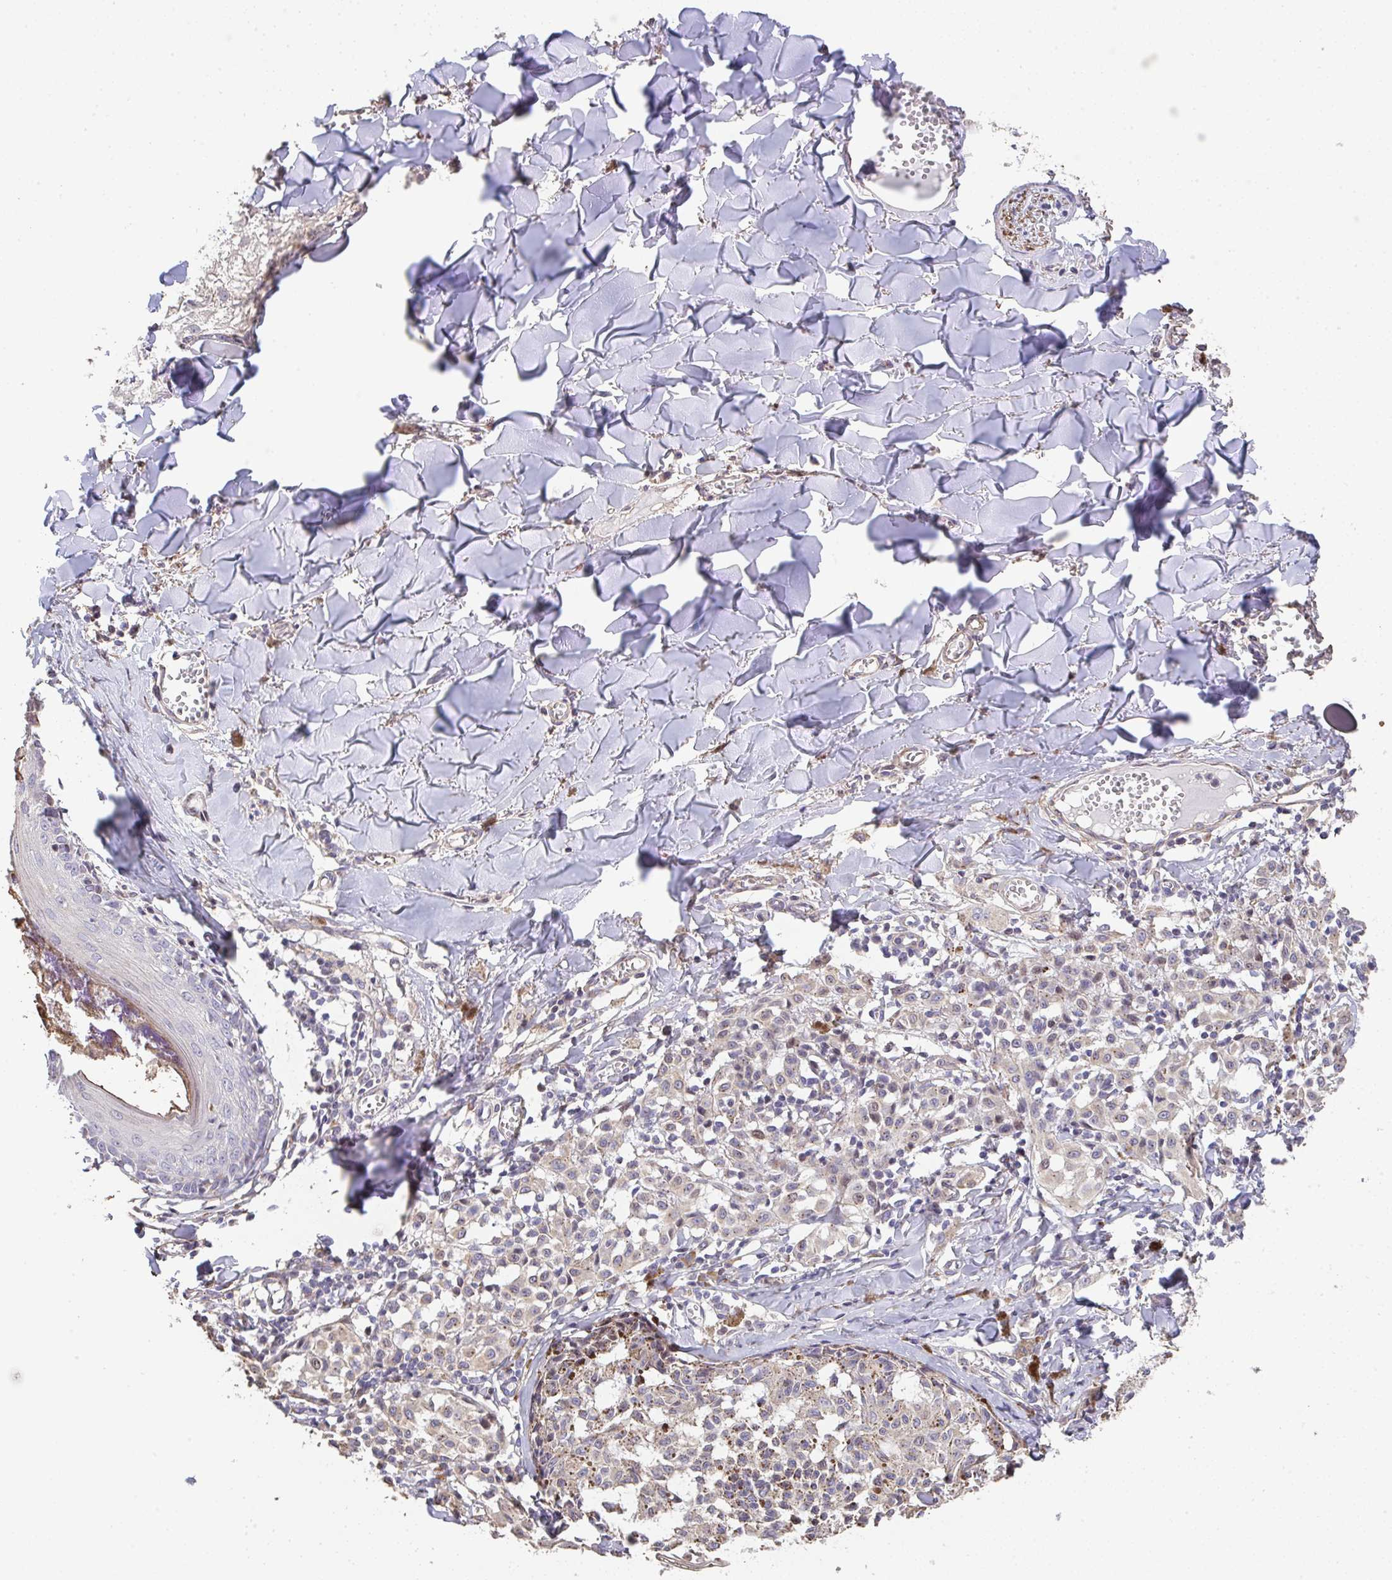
{"staining": {"intensity": "negative", "quantity": "none", "location": "none"}, "tissue": "melanoma", "cell_type": "Tumor cells", "image_type": "cancer", "snomed": [{"axis": "morphology", "description": "Malignant melanoma, NOS"}, {"axis": "topography", "description": "Skin"}], "caption": "An immunohistochemistry (IHC) photomicrograph of melanoma is shown. There is no staining in tumor cells of melanoma.", "gene": "RUNDC3B", "patient": {"sex": "female", "age": 43}}